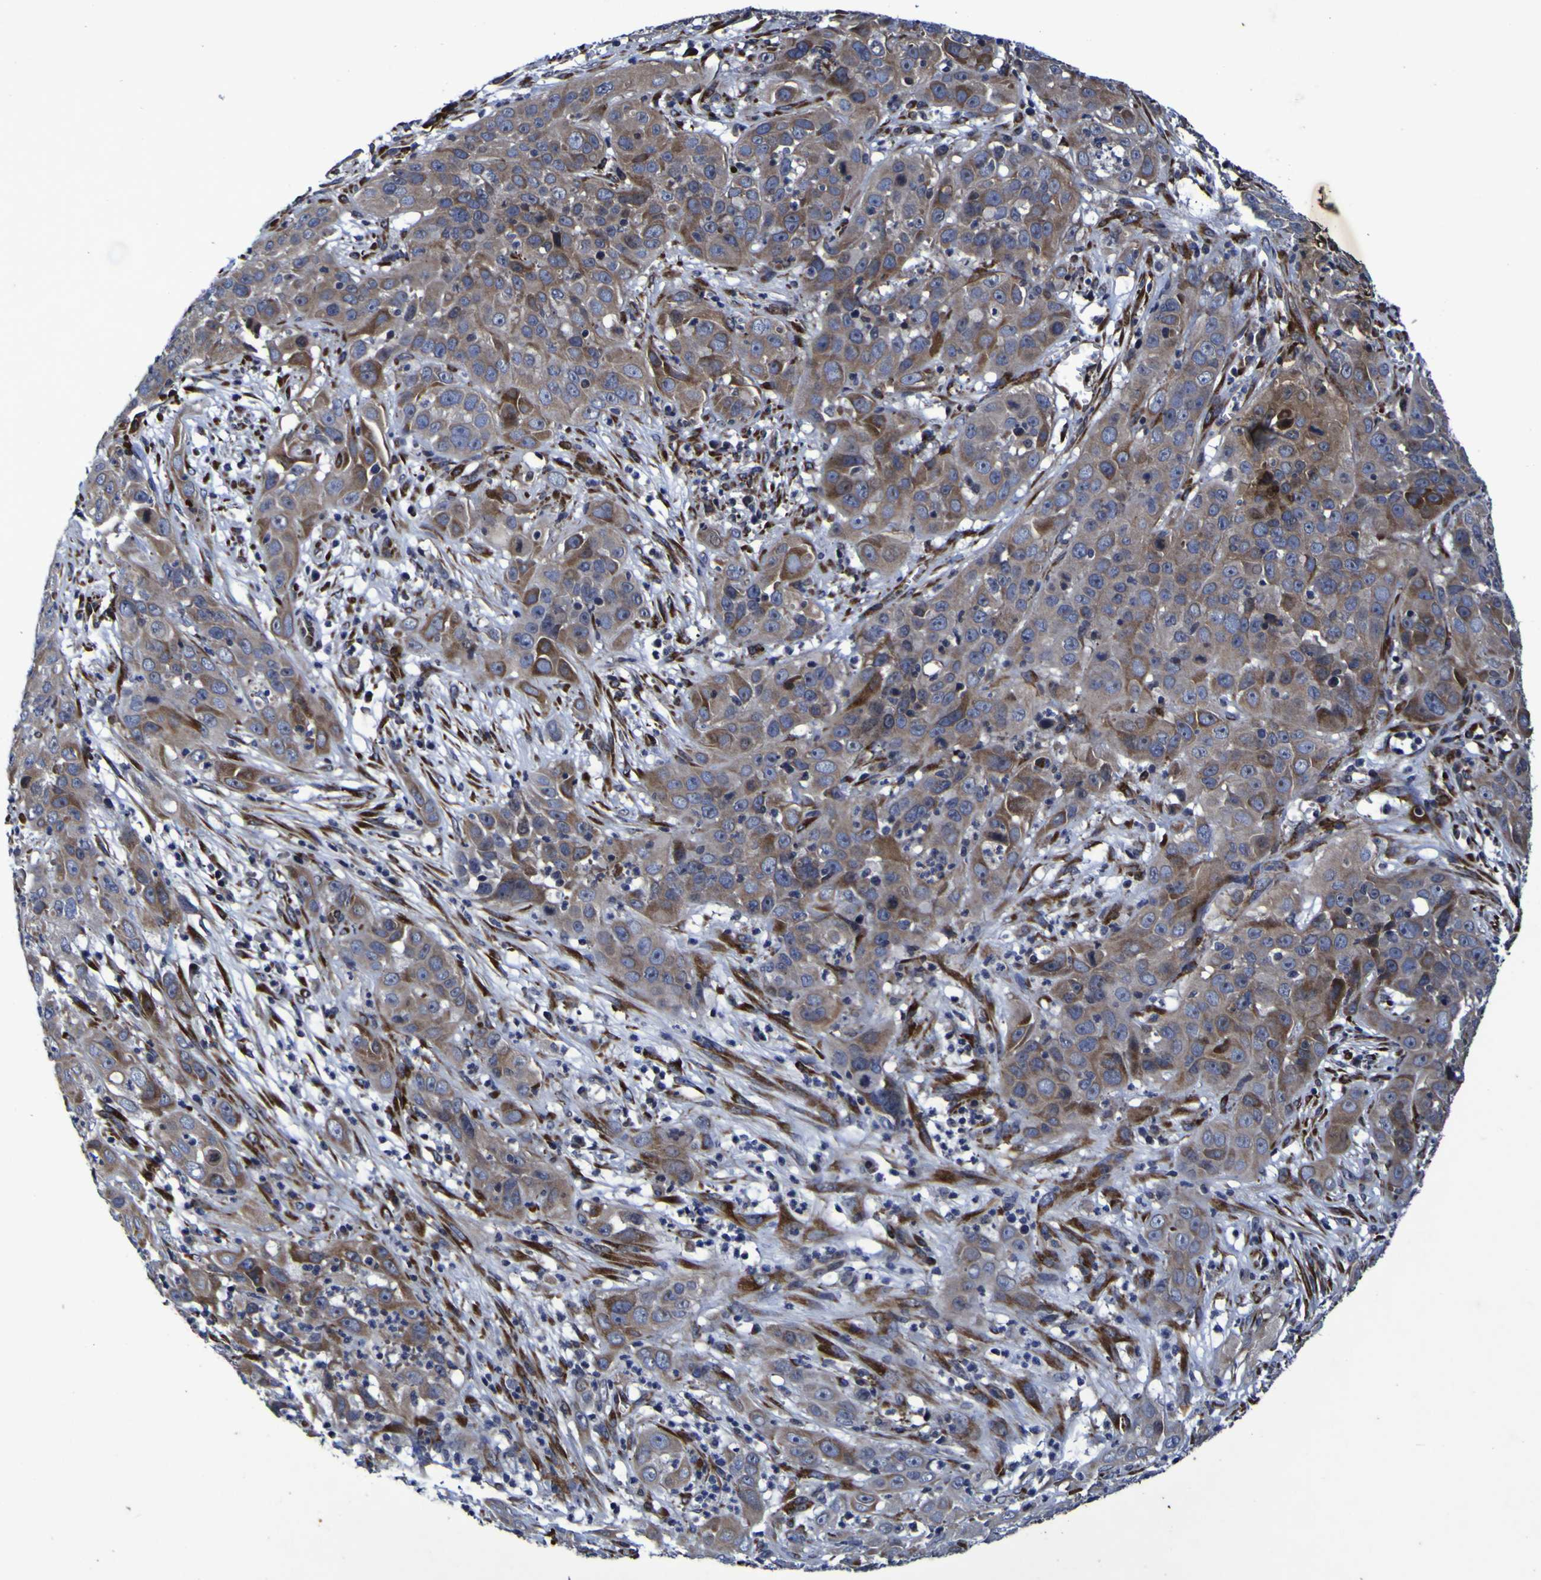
{"staining": {"intensity": "moderate", "quantity": ">75%", "location": "cytoplasmic/membranous"}, "tissue": "cervical cancer", "cell_type": "Tumor cells", "image_type": "cancer", "snomed": [{"axis": "morphology", "description": "Squamous cell carcinoma, NOS"}, {"axis": "topography", "description": "Cervix"}], "caption": "The histopathology image reveals a brown stain indicating the presence of a protein in the cytoplasmic/membranous of tumor cells in cervical cancer. (DAB IHC with brightfield microscopy, high magnification).", "gene": "P3H1", "patient": {"sex": "female", "age": 32}}